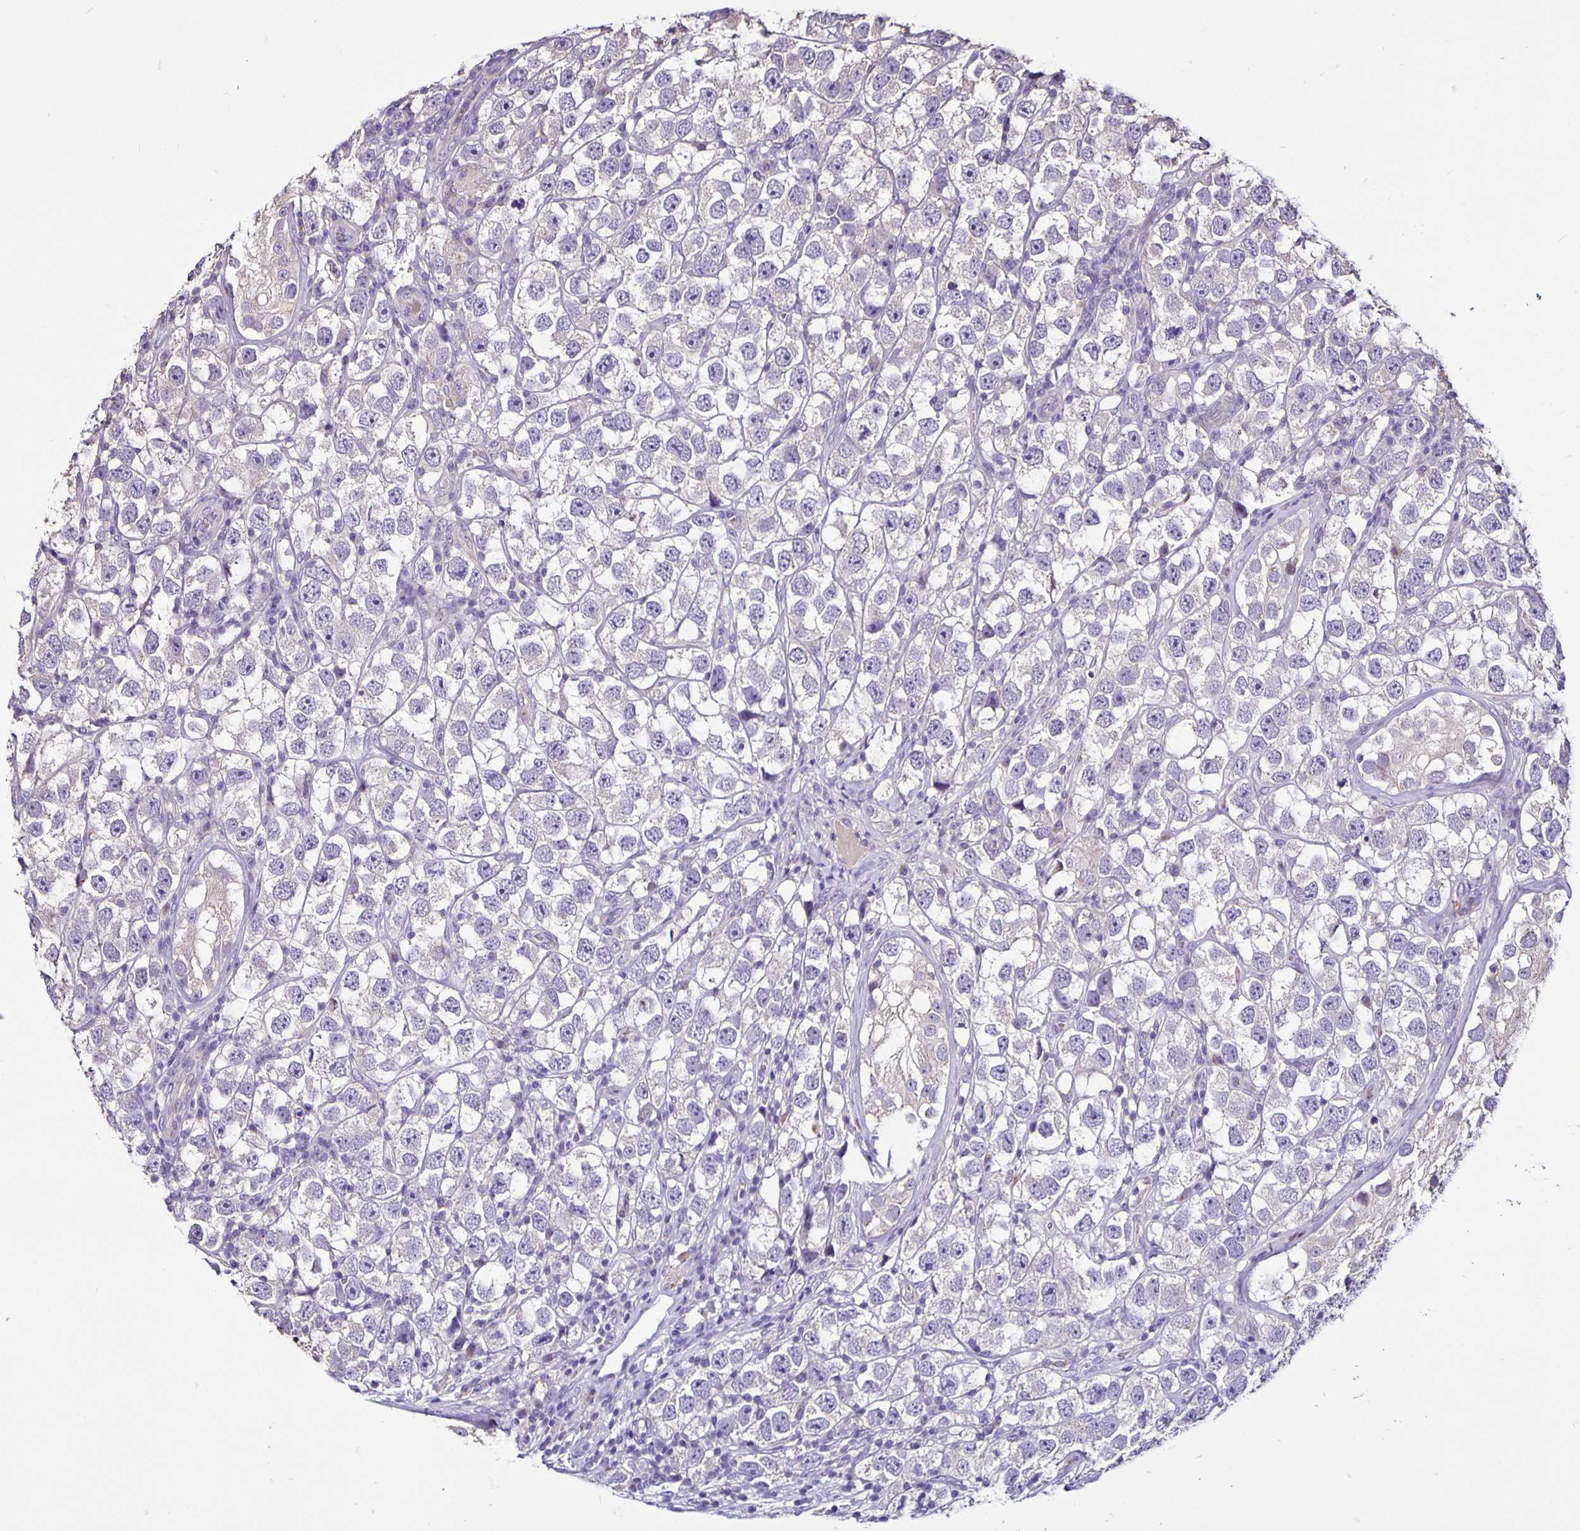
{"staining": {"intensity": "negative", "quantity": "none", "location": "none"}, "tissue": "testis cancer", "cell_type": "Tumor cells", "image_type": "cancer", "snomed": [{"axis": "morphology", "description": "Seminoma, NOS"}, {"axis": "topography", "description": "Testis"}], "caption": "Protein analysis of testis cancer (seminoma) exhibits no significant expression in tumor cells.", "gene": "FCER1A", "patient": {"sex": "male", "age": 26}}